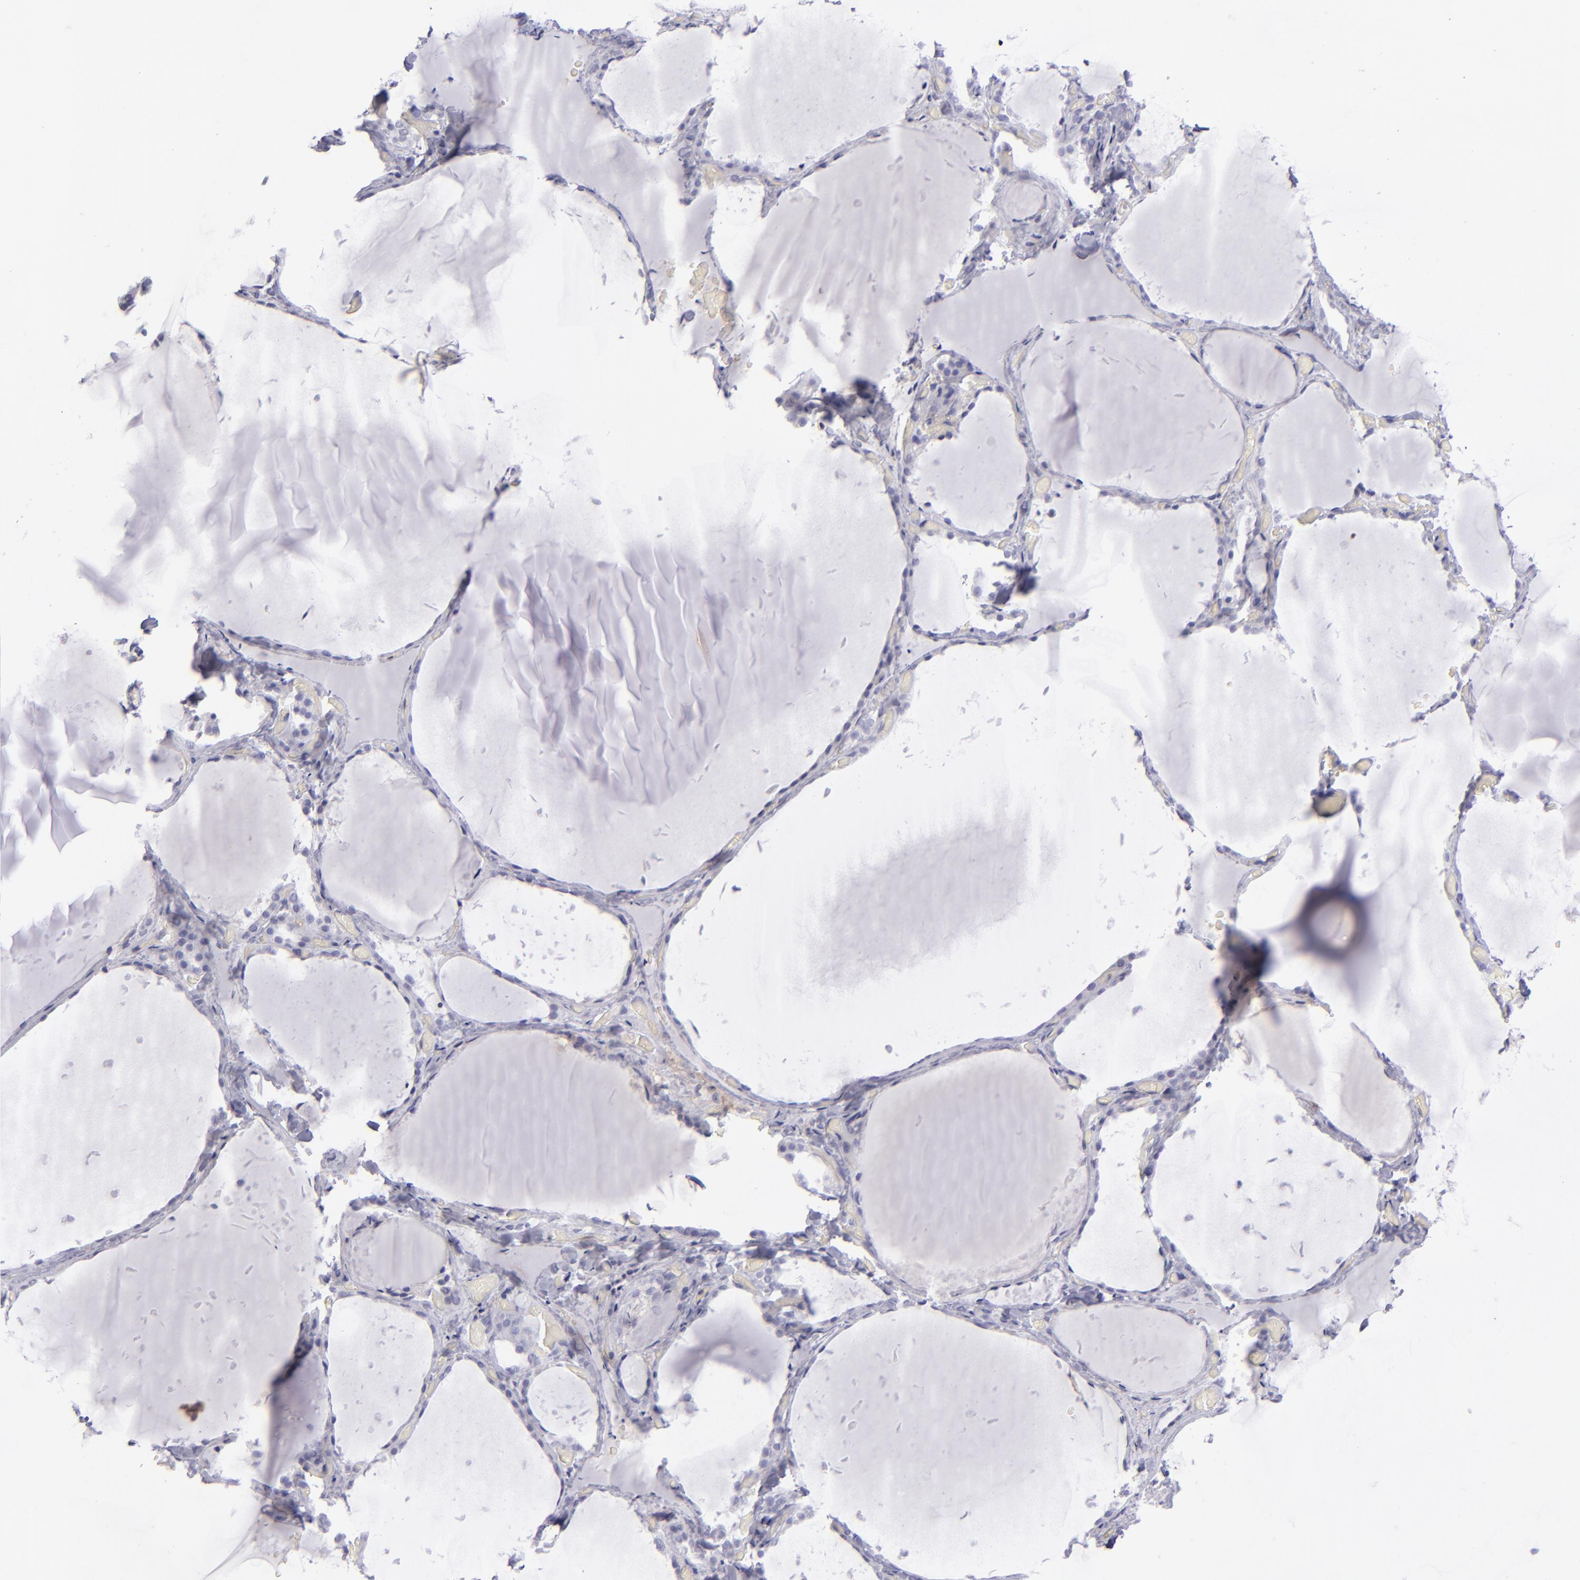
{"staining": {"intensity": "negative", "quantity": "none", "location": "none"}, "tissue": "thyroid gland", "cell_type": "Glandular cells", "image_type": "normal", "snomed": [{"axis": "morphology", "description": "Normal tissue, NOS"}, {"axis": "topography", "description": "Thyroid gland"}], "caption": "Immunohistochemistry (IHC) micrograph of benign thyroid gland: human thyroid gland stained with DAB displays no significant protein staining in glandular cells. Nuclei are stained in blue.", "gene": "BSG", "patient": {"sex": "female", "age": 22}}